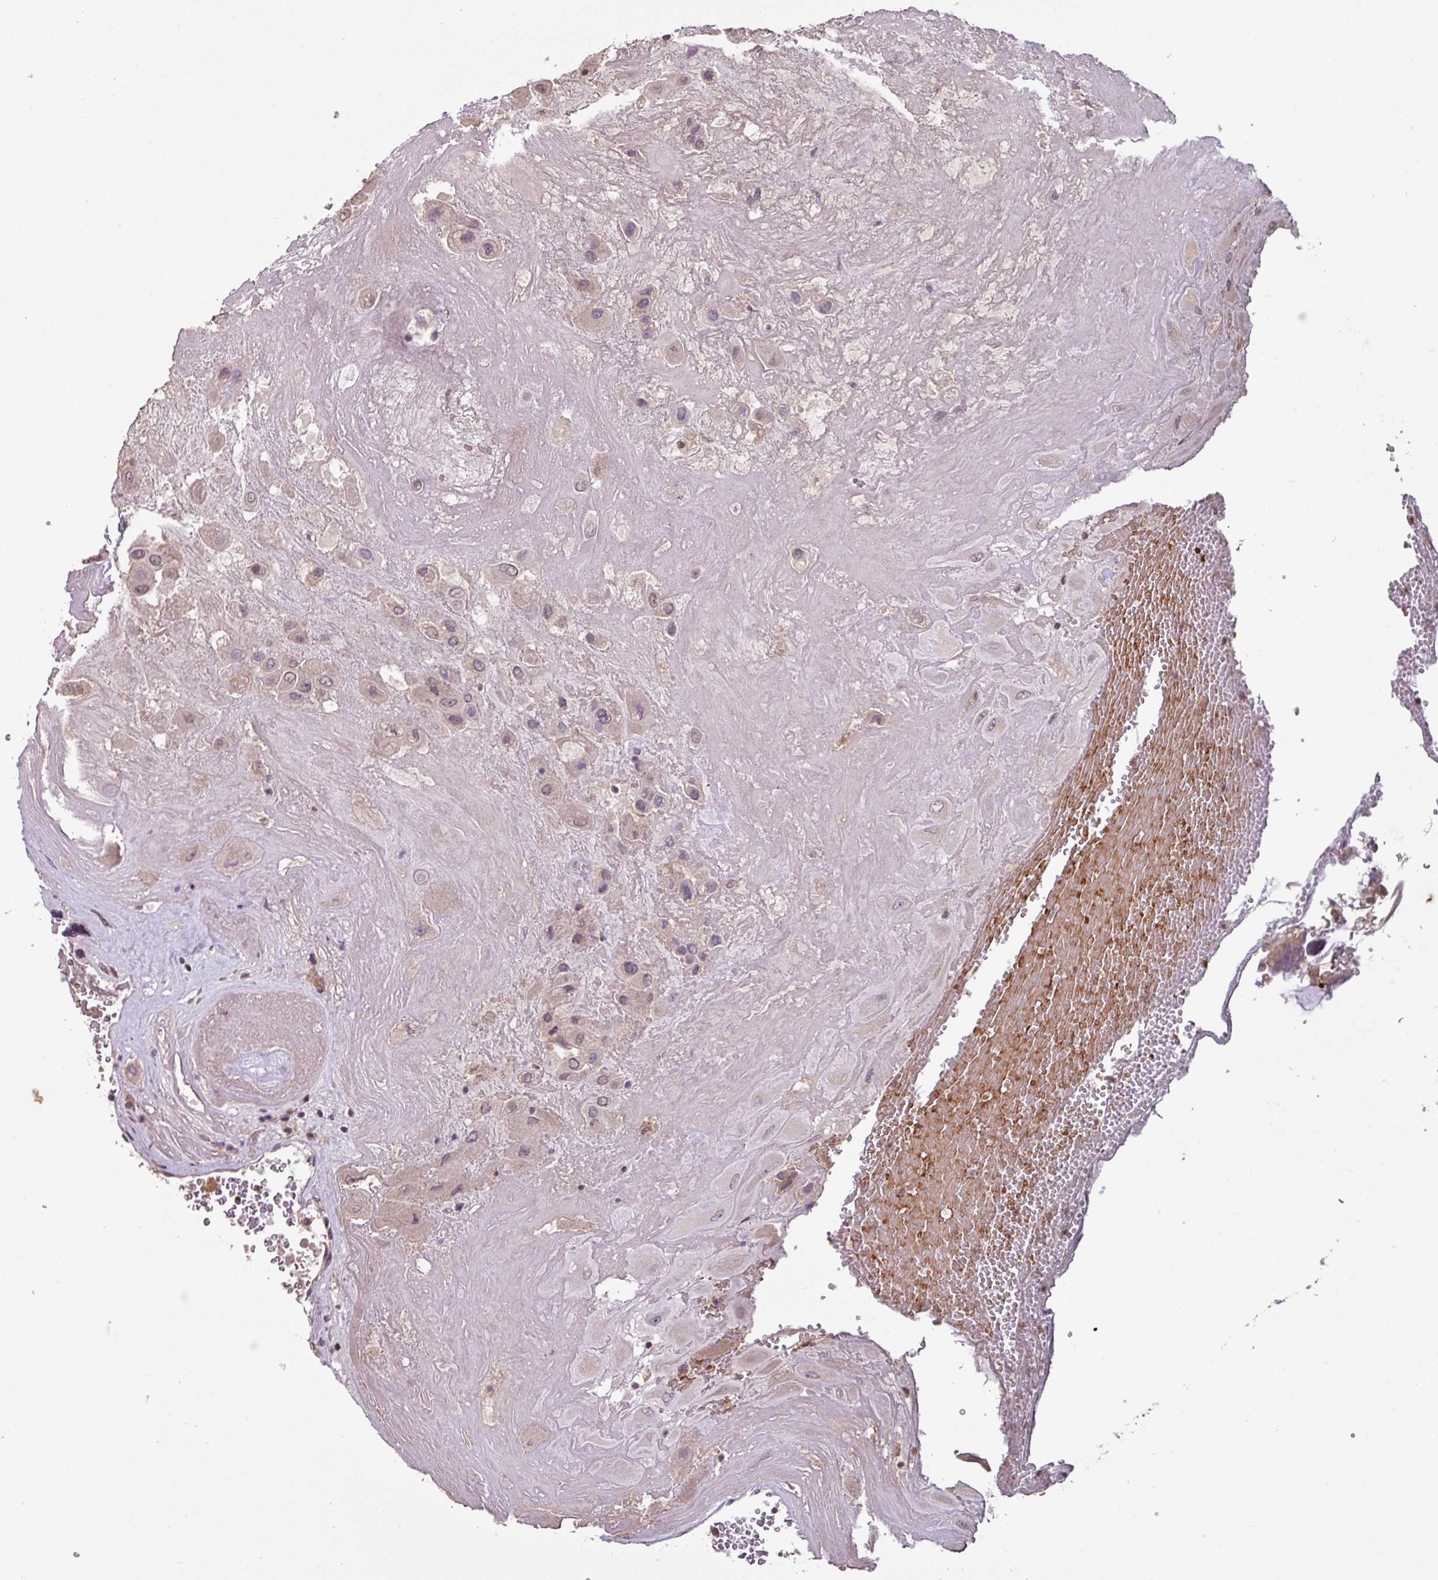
{"staining": {"intensity": "weak", "quantity": "<25%", "location": "nuclear"}, "tissue": "placenta", "cell_type": "Decidual cells", "image_type": "normal", "snomed": [{"axis": "morphology", "description": "Normal tissue, NOS"}, {"axis": "topography", "description": "Placenta"}], "caption": "Immunohistochemistry photomicrograph of unremarkable placenta: human placenta stained with DAB (3,3'-diaminobenzidine) demonstrates no significant protein positivity in decidual cells.", "gene": "SLC5A10", "patient": {"sex": "female", "age": 32}}